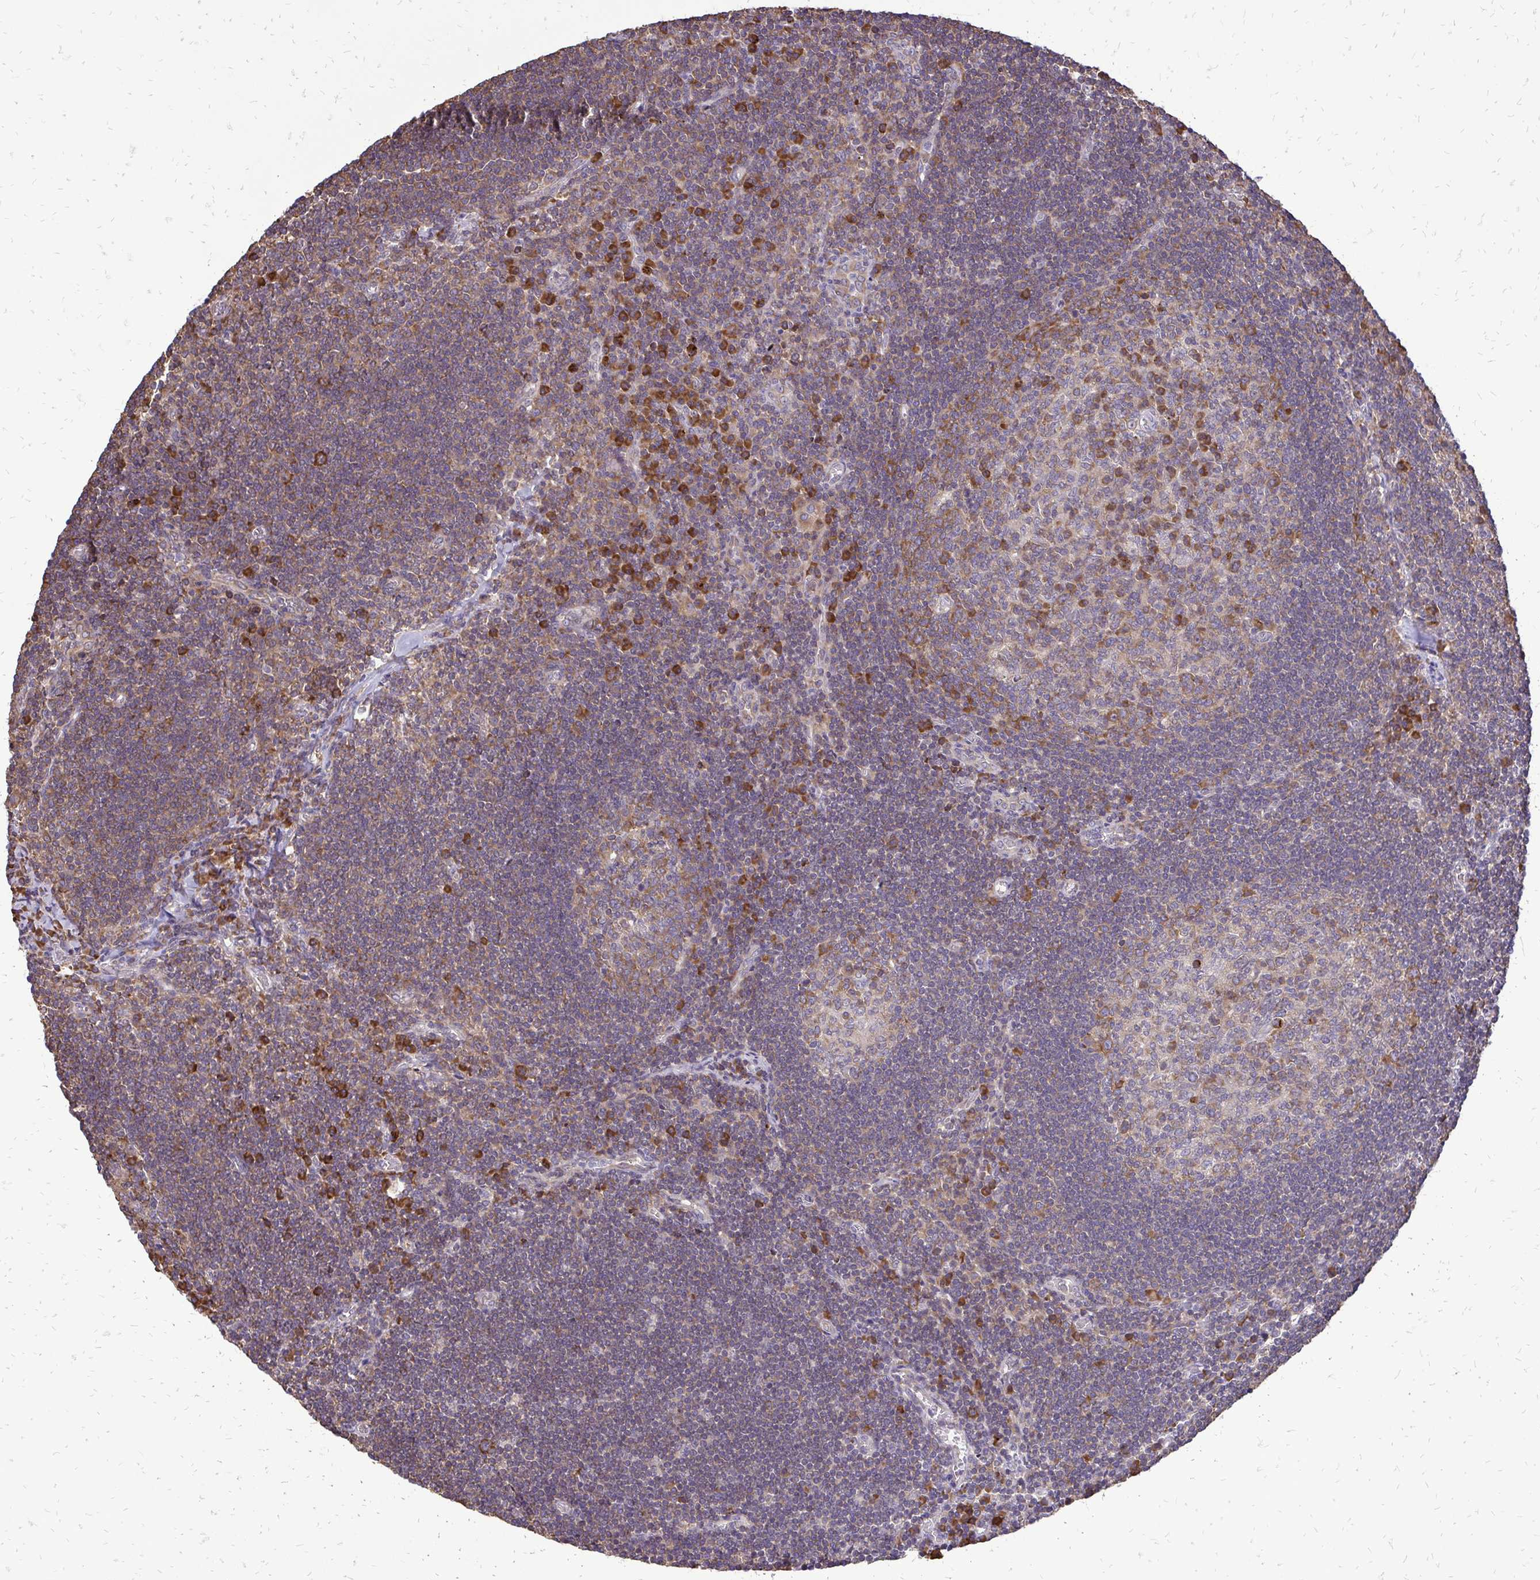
{"staining": {"intensity": "moderate", "quantity": "<25%", "location": "cytoplasmic/membranous"}, "tissue": "lymph node", "cell_type": "Germinal center cells", "image_type": "normal", "snomed": [{"axis": "morphology", "description": "Normal tissue, NOS"}, {"axis": "topography", "description": "Lymph node"}], "caption": "Protein staining of normal lymph node shows moderate cytoplasmic/membranous expression in about <25% of germinal center cells. Immunohistochemistry stains the protein in brown and the nuclei are stained blue.", "gene": "RPS3", "patient": {"sex": "male", "age": 67}}